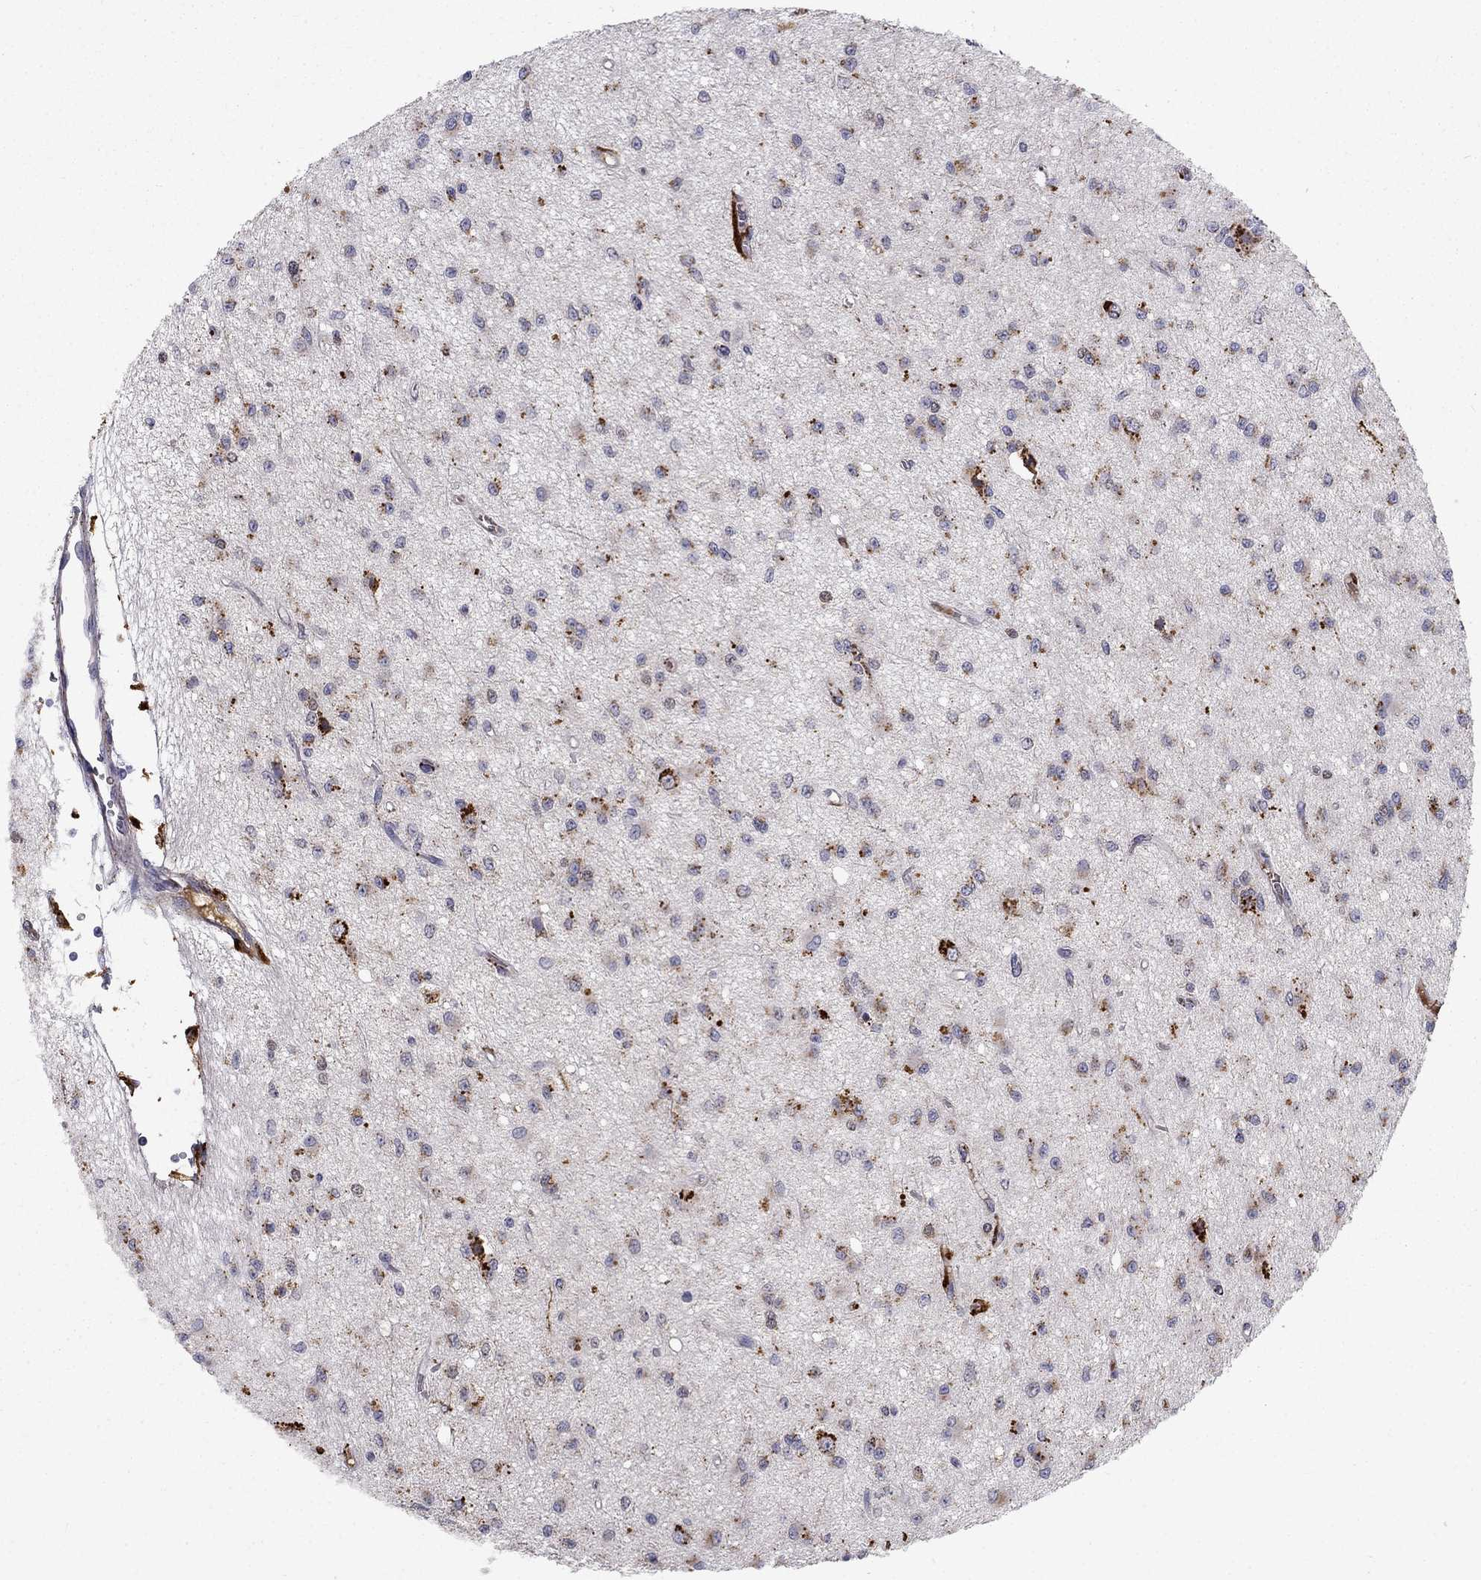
{"staining": {"intensity": "strong", "quantity": "25%-75%", "location": "cytoplasmic/membranous"}, "tissue": "glioma", "cell_type": "Tumor cells", "image_type": "cancer", "snomed": [{"axis": "morphology", "description": "Glioma, malignant, Low grade"}, {"axis": "topography", "description": "Brain"}], "caption": "Protein staining of malignant low-grade glioma tissue reveals strong cytoplasmic/membranous staining in approximately 25%-75% of tumor cells.", "gene": "EPDR1", "patient": {"sex": "female", "age": 45}}